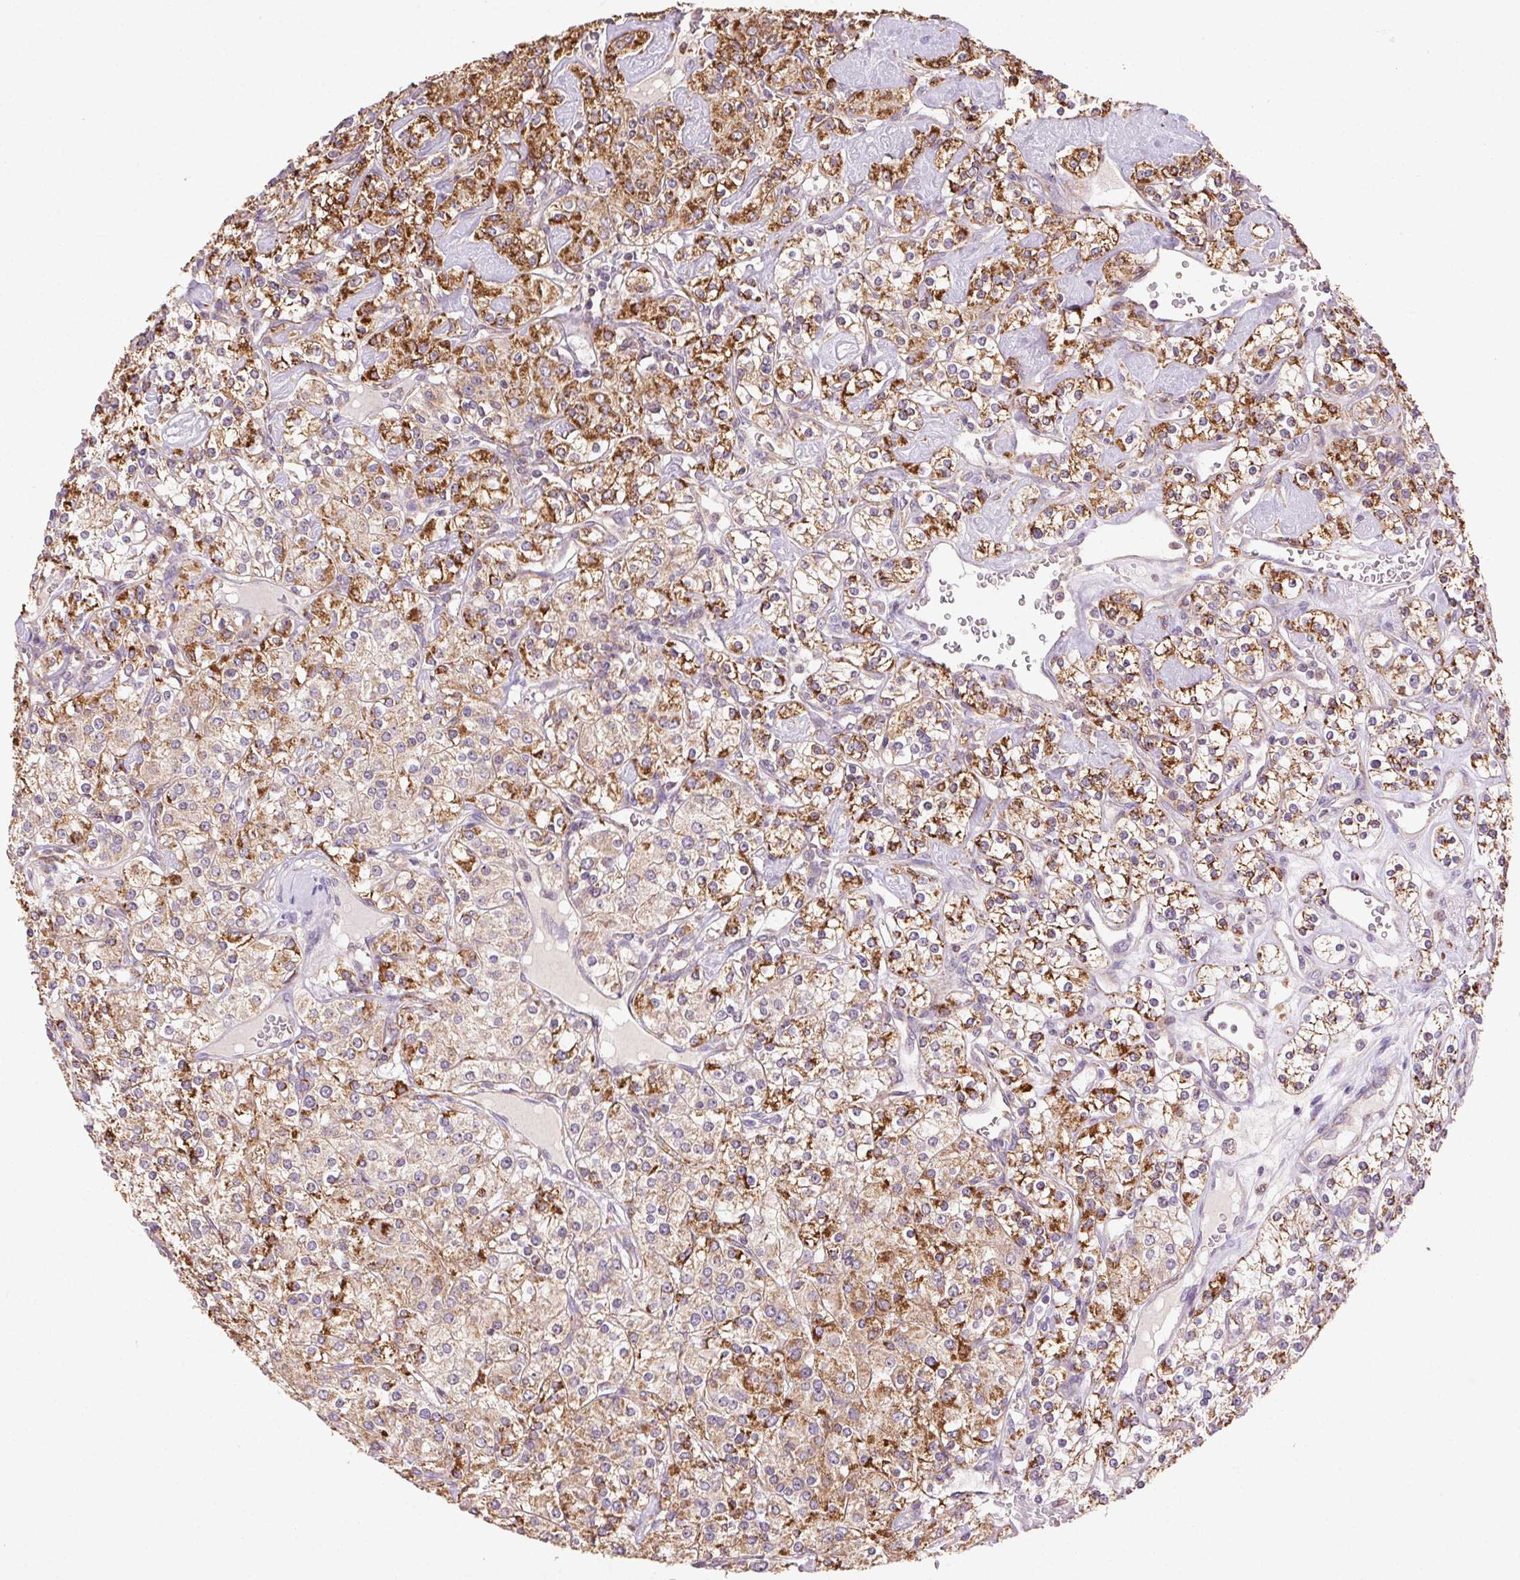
{"staining": {"intensity": "moderate", "quantity": ">75%", "location": "cytoplasmic/membranous"}, "tissue": "renal cancer", "cell_type": "Tumor cells", "image_type": "cancer", "snomed": [{"axis": "morphology", "description": "Adenocarcinoma, NOS"}, {"axis": "topography", "description": "Kidney"}], "caption": "A medium amount of moderate cytoplasmic/membranous staining is identified in about >75% of tumor cells in renal adenocarcinoma tissue.", "gene": "FNBP1L", "patient": {"sex": "male", "age": 77}}